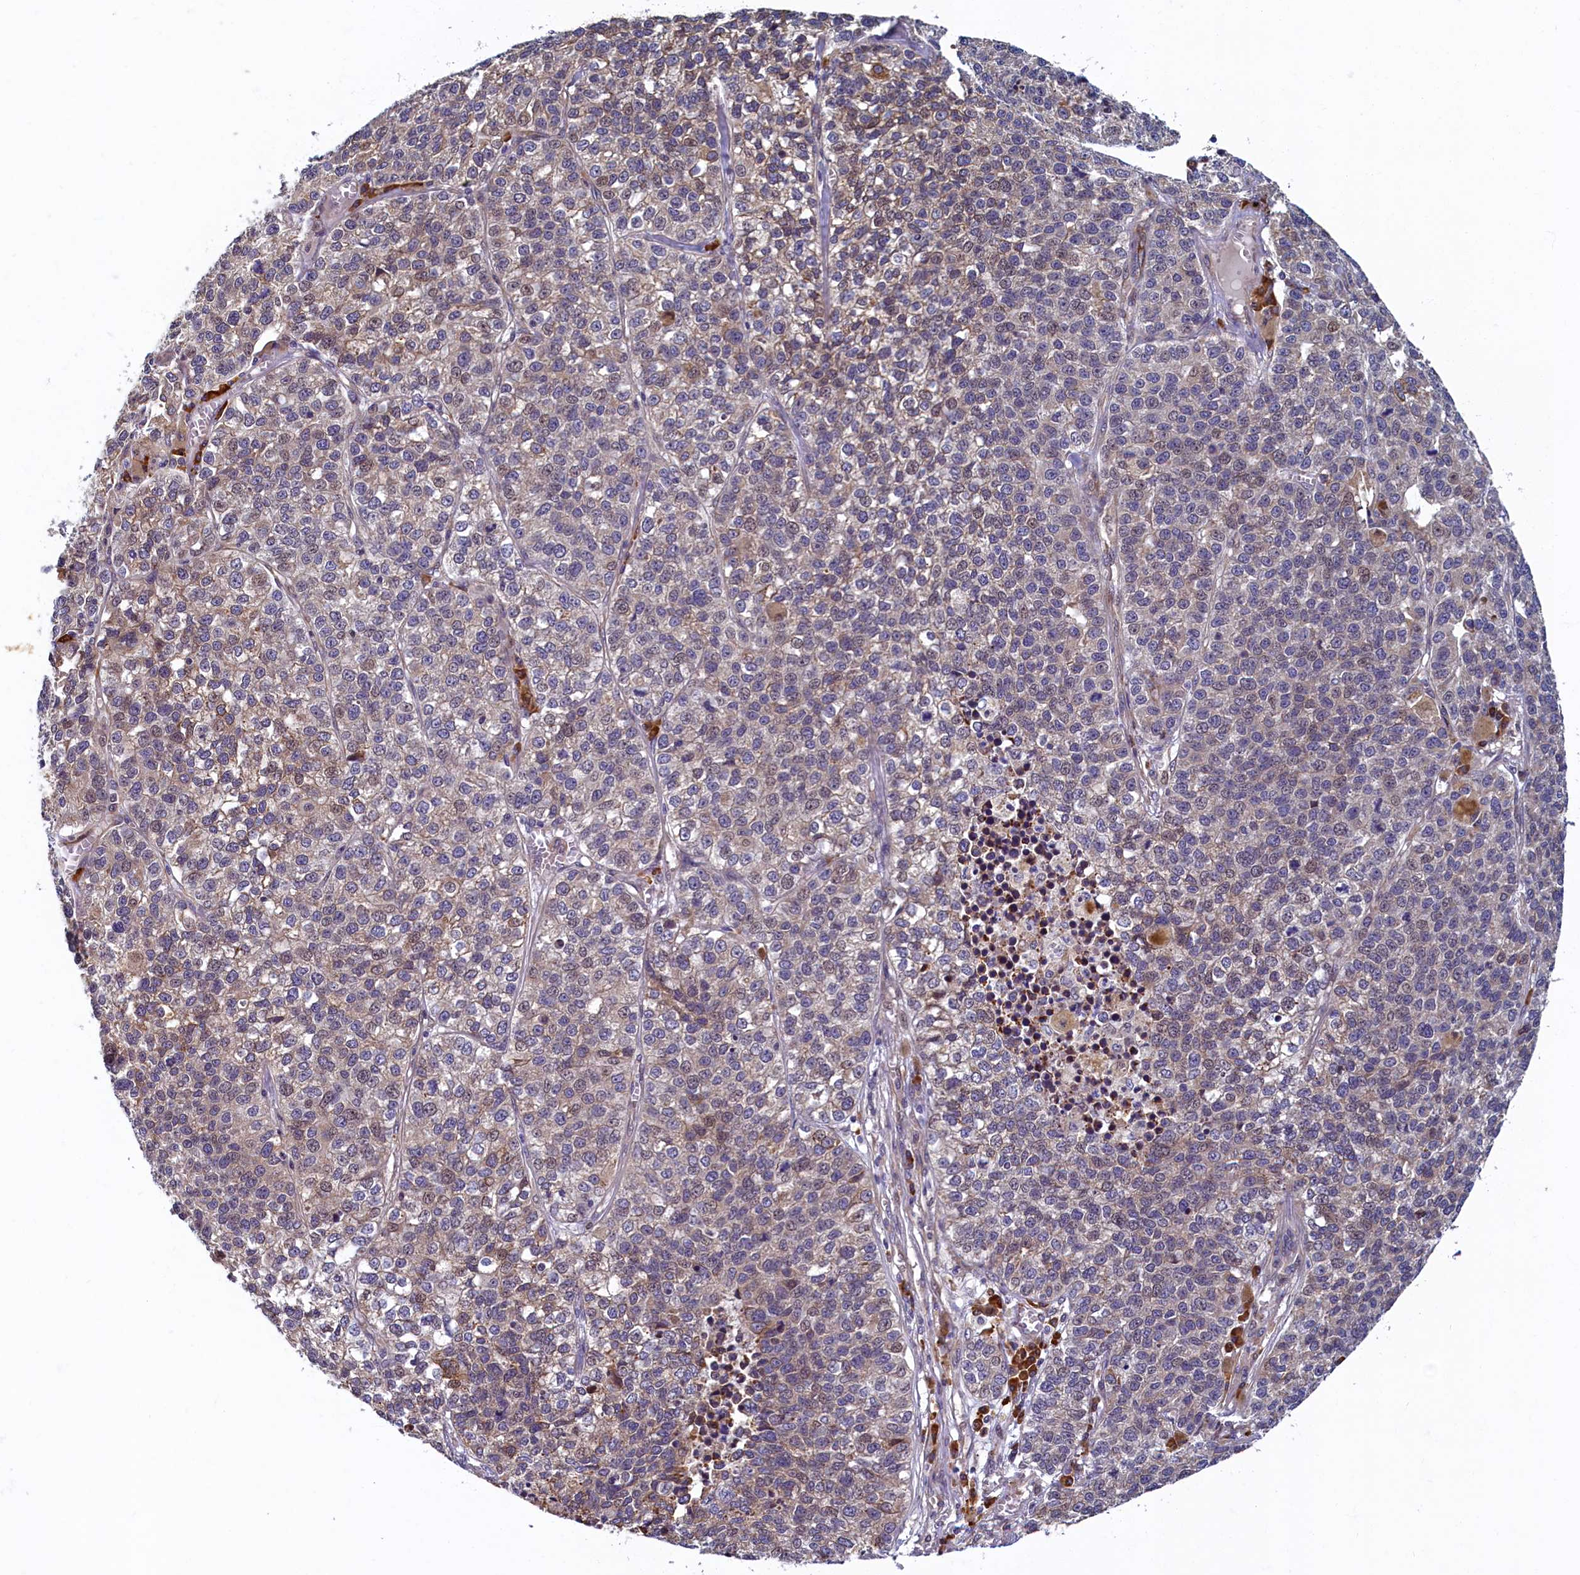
{"staining": {"intensity": "weak", "quantity": "<25%", "location": "cytoplasmic/membranous"}, "tissue": "lung cancer", "cell_type": "Tumor cells", "image_type": "cancer", "snomed": [{"axis": "morphology", "description": "Adenocarcinoma, NOS"}, {"axis": "topography", "description": "Lung"}], "caption": "Immunohistochemical staining of human lung adenocarcinoma reveals no significant staining in tumor cells.", "gene": "SLC16A14", "patient": {"sex": "male", "age": 49}}